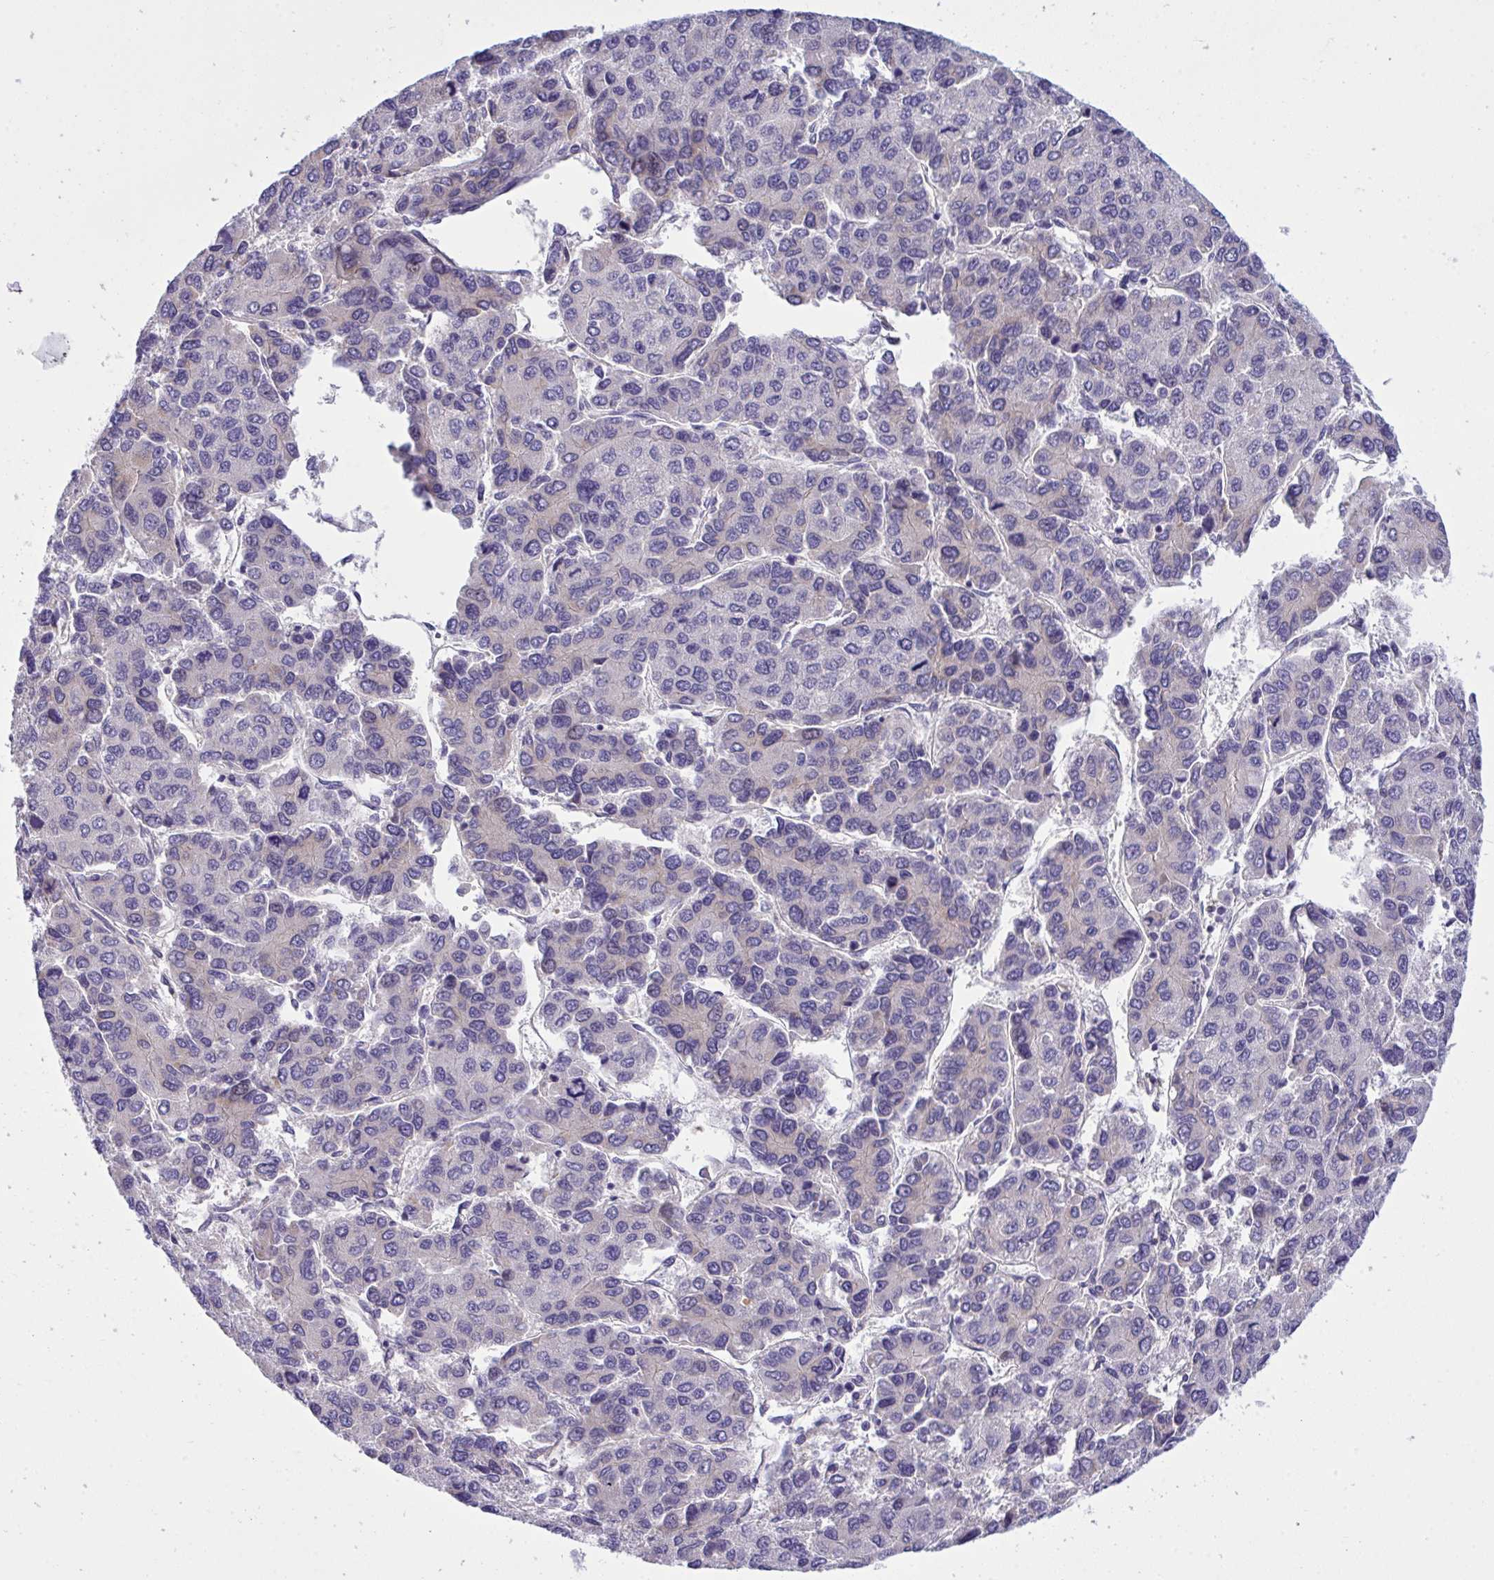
{"staining": {"intensity": "negative", "quantity": "none", "location": "none"}, "tissue": "liver cancer", "cell_type": "Tumor cells", "image_type": "cancer", "snomed": [{"axis": "morphology", "description": "Carcinoma, Hepatocellular, NOS"}, {"axis": "topography", "description": "Liver"}], "caption": "Immunohistochemistry of human liver cancer (hepatocellular carcinoma) displays no positivity in tumor cells.", "gene": "WDR97", "patient": {"sex": "female", "age": 66}}